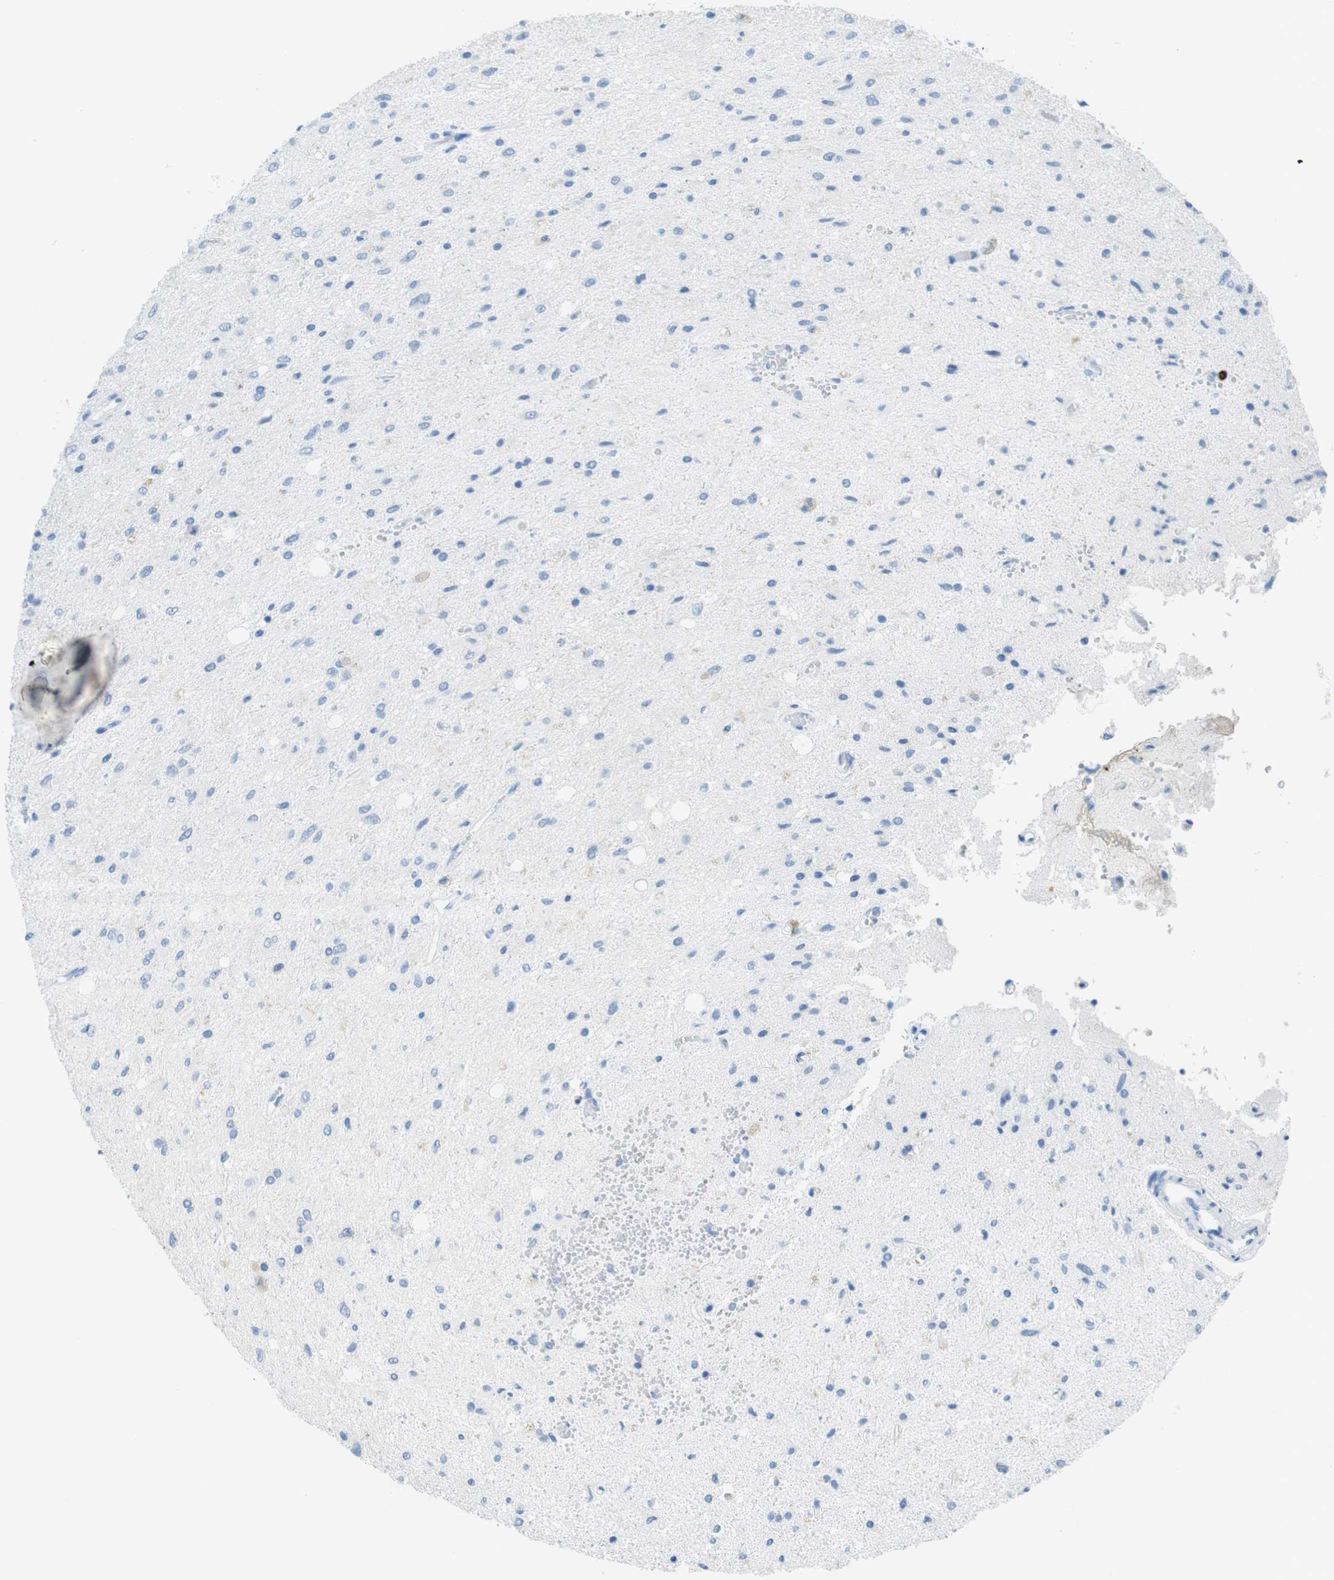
{"staining": {"intensity": "negative", "quantity": "none", "location": "none"}, "tissue": "glioma", "cell_type": "Tumor cells", "image_type": "cancer", "snomed": [{"axis": "morphology", "description": "Glioma, malignant, Low grade"}, {"axis": "topography", "description": "Brain"}], "caption": "The image shows no significant staining in tumor cells of glioma. (DAB IHC visualized using brightfield microscopy, high magnification).", "gene": "MCEMP1", "patient": {"sex": "male", "age": 77}}